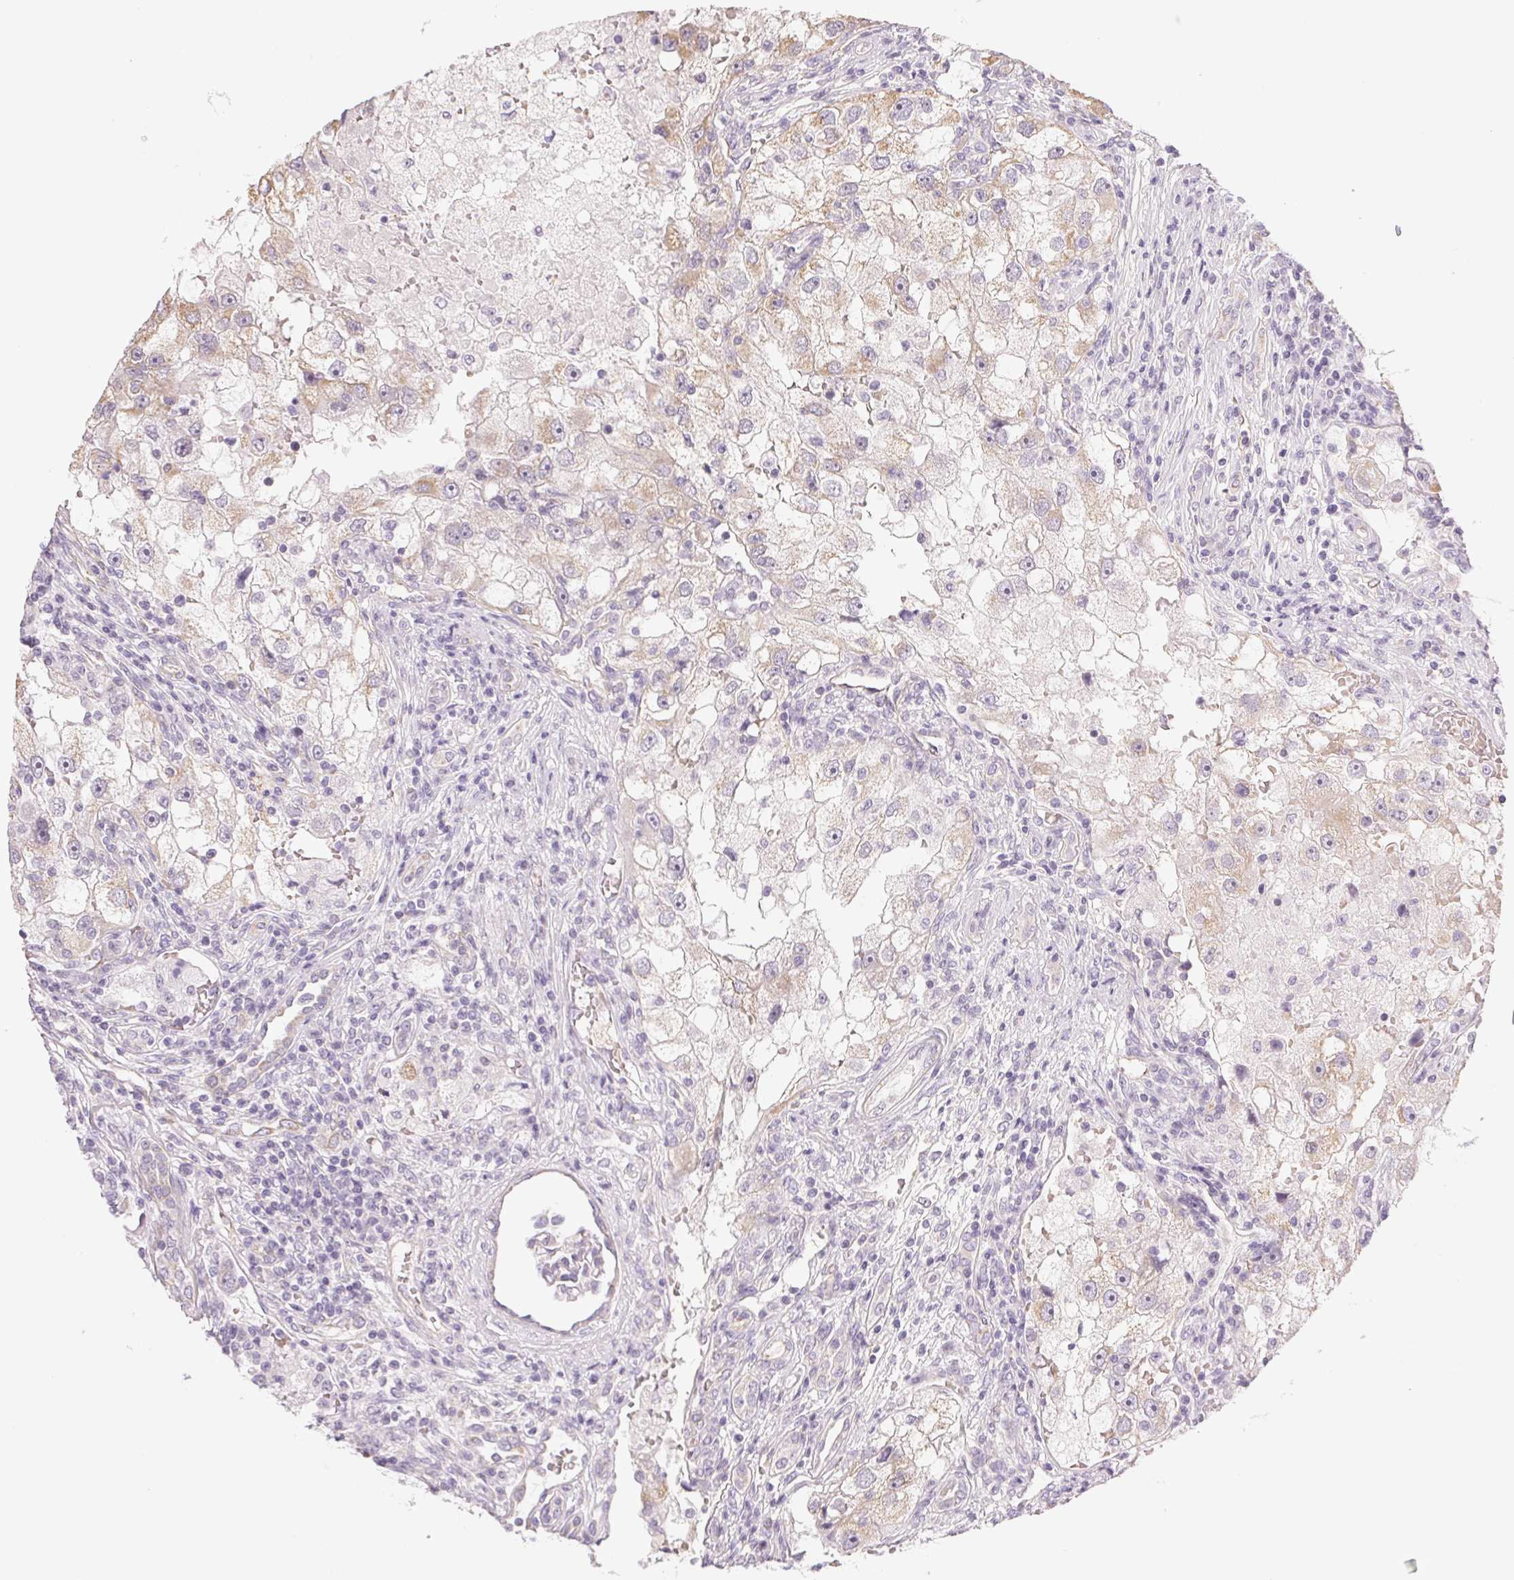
{"staining": {"intensity": "weak", "quantity": "25%-75%", "location": "cytoplasmic/membranous"}, "tissue": "renal cancer", "cell_type": "Tumor cells", "image_type": "cancer", "snomed": [{"axis": "morphology", "description": "Adenocarcinoma, NOS"}, {"axis": "topography", "description": "Kidney"}], "caption": "A micrograph of human renal adenocarcinoma stained for a protein demonstrates weak cytoplasmic/membranous brown staining in tumor cells.", "gene": "SMYD1", "patient": {"sex": "male", "age": 63}}